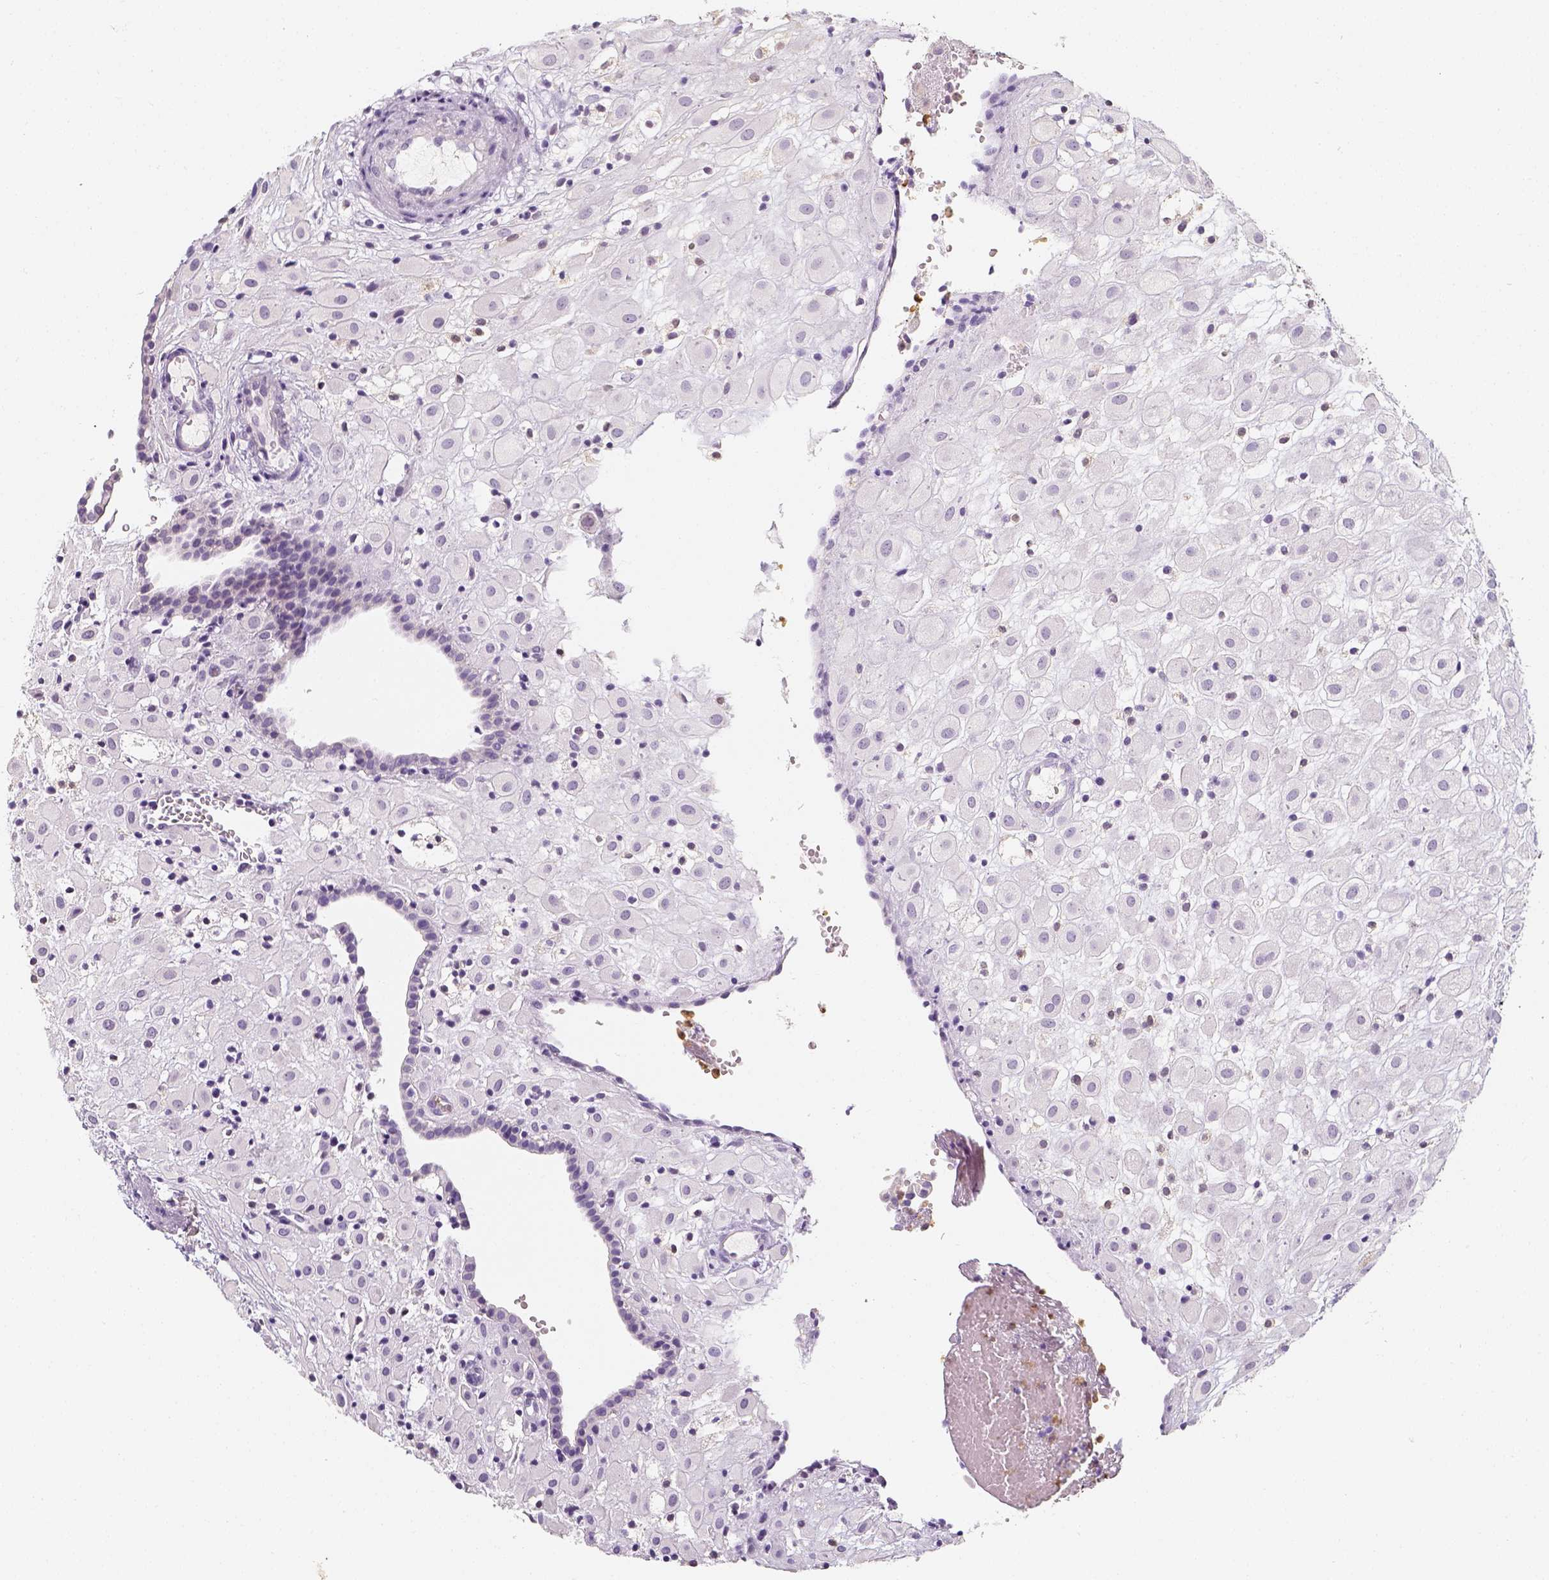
{"staining": {"intensity": "negative", "quantity": "none", "location": "none"}, "tissue": "placenta", "cell_type": "Decidual cells", "image_type": "normal", "snomed": [{"axis": "morphology", "description": "Normal tissue, NOS"}, {"axis": "topography", "description": "Placenta"}], "caption": "Placenta stained for a protein using immunohistochemistry displays no staining decidual cells.", "gene": "NECAB2", "patient": {"sex": "female", "age": 24}}